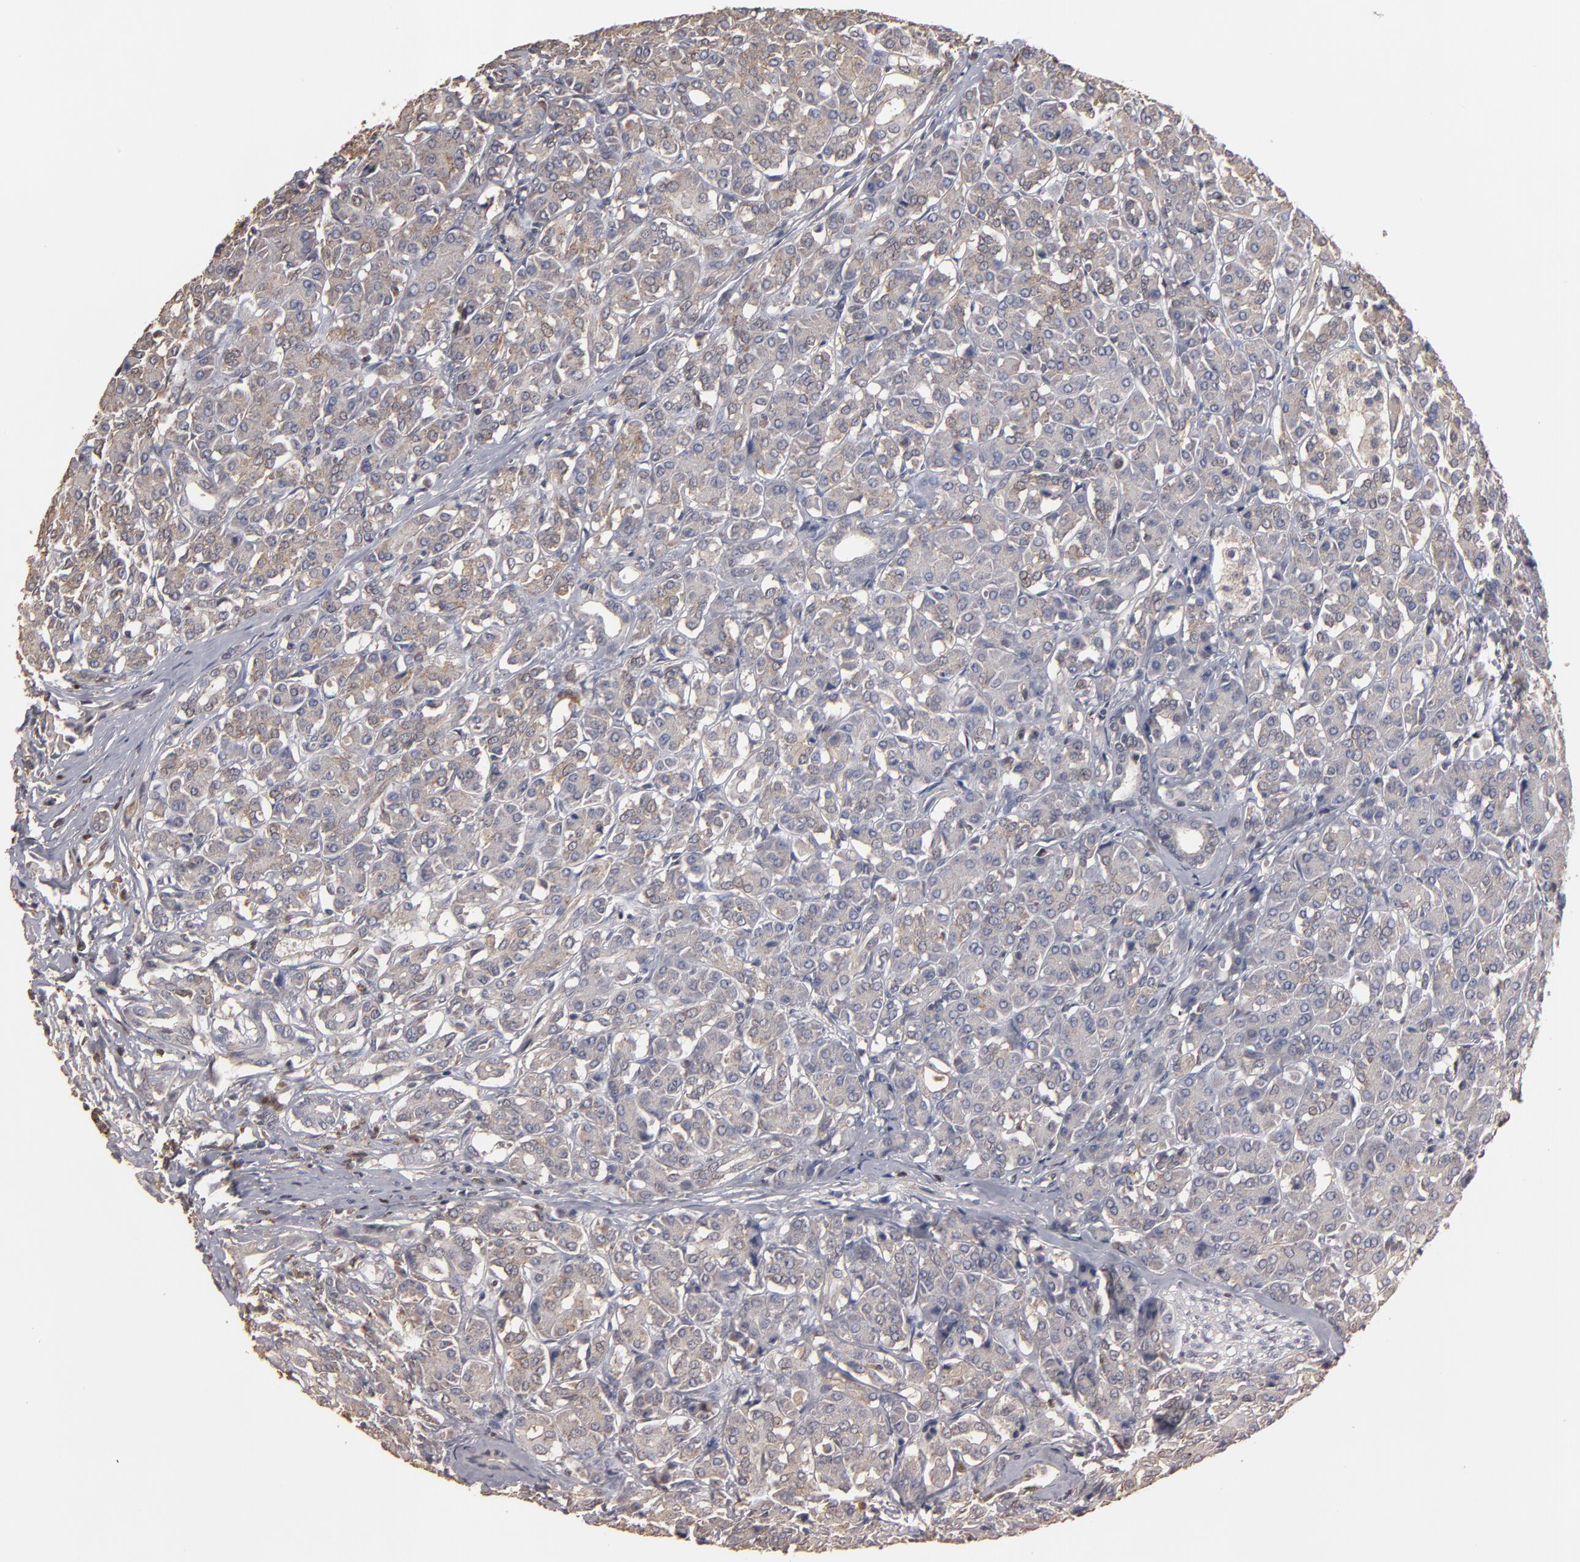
{"staining": {"intensity": "weak", "quantity": ">75%", "location": "cytoplasmic/membranous"}, "tissue": "pancreas", "cell_type": "Exocrine glandular cells", "image_type": "normal", "snomed": [{"axis": "morphology", "description": "Normal tissue, NOS"}, {"axis": "topography", "description": "Lymph node"}, {"axis": "topography", "description": "Pancreas"}], "caption": "This photomicrograph demonstrates immunohistochemistry staining of unremarkable pancreas, with low weak cytoplasmic/membranous staining in approximately >75% of exocrine glandular cells.", "gene": "RO60", "patient": {"sex": "male", "age": 59}}